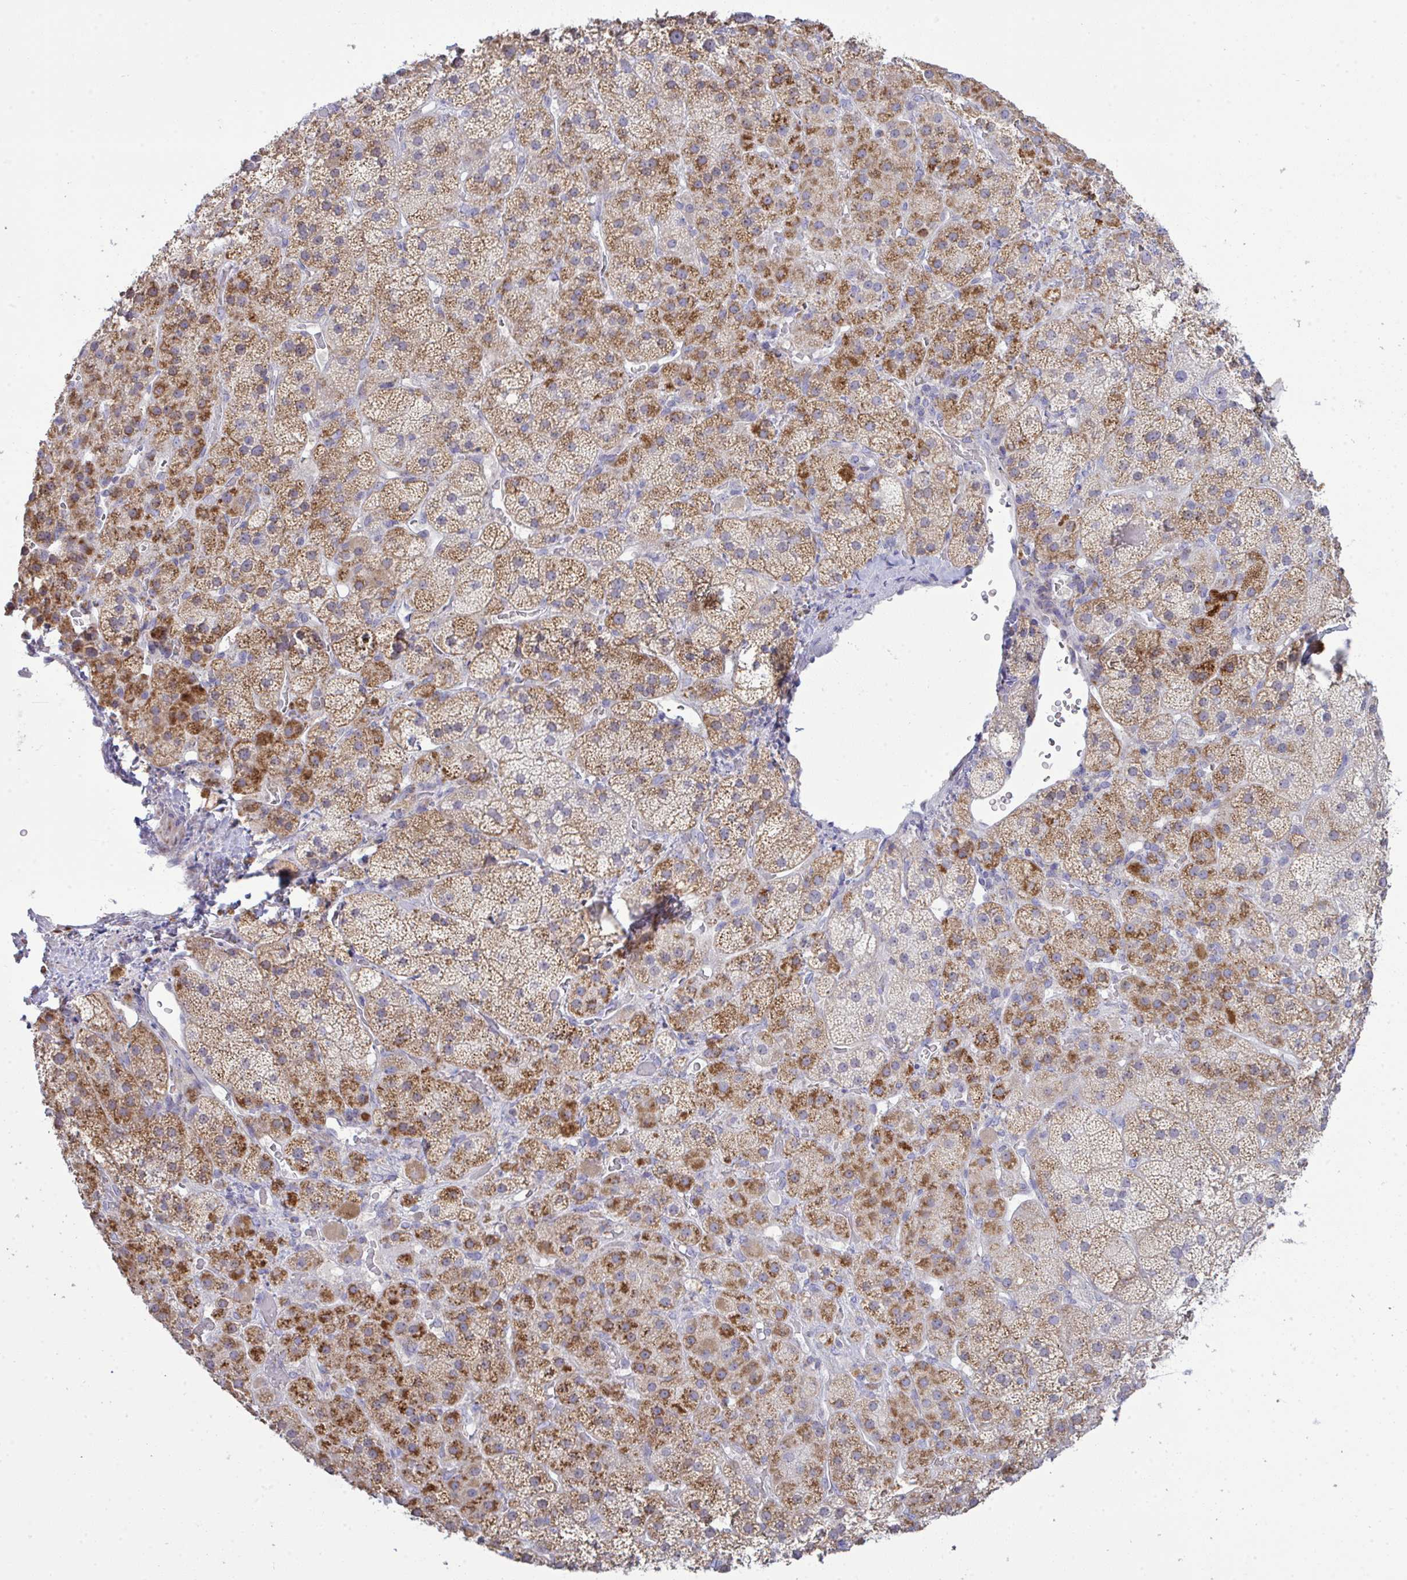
{"staining": {"intensity": "moderate", "quantity": ">75%", "location": "cytoplasmic/membranous"}, "tissue": "adrenal gland", "cell_type": "Glandular cells", "image_type": "normal", "snomed": [{"axis": "morphology", "description": "Normal tissue, NOS"}, {"axis": "topography", "description": "Adrenal gland"}], "caption": "This image demonstrates unremarkable adrenal gland stained with immunohistochemistry to label a protein in brown. The cytoplasmic/membranous of glandular cells show moderate positivity for the protein. Nuclei are counter-stained blue.", "gene": "NDUFA7", "patient": {"sex": "male", "age": 57}}